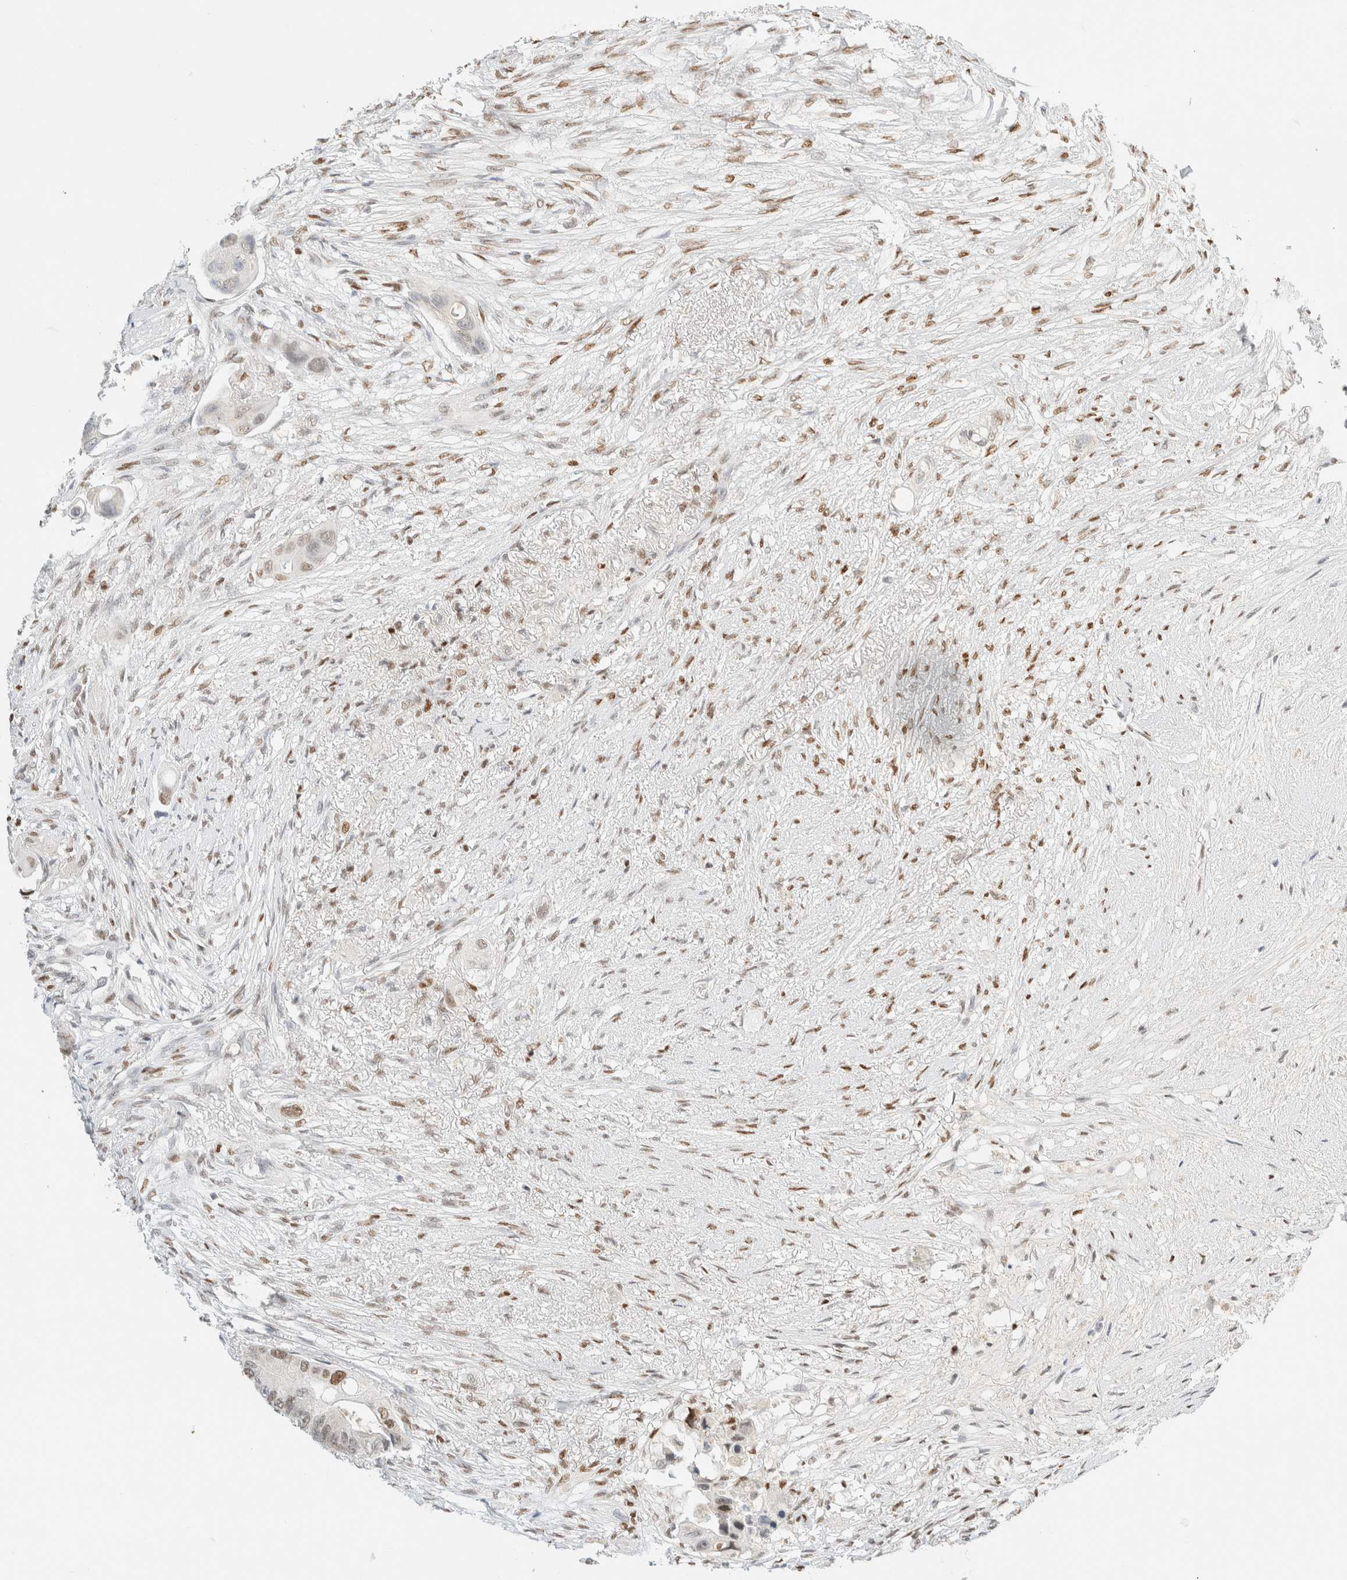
{"staining": {"intensity": "weak", "quantity": "<25%", "location": "nuclear"}, "tissue": "colorectal cancer", "cell_type": "Tumor cells", "image_type": "cancer", "snomed": [{"axis": "morphology", "description": "Adenocarcinoma, NOS"}, {"axis": "topography", "description": "Colon"}], "caption": "This histopathology image is of colorectal adenocarcinoma stained with immunohistochemistry (IHC) to label a protein in brown with the nuclei are counter-stained blue. There is no positivity in tumor cells.", "gene": "DDB2", "patient": {"sex": "female", "age": 57}}